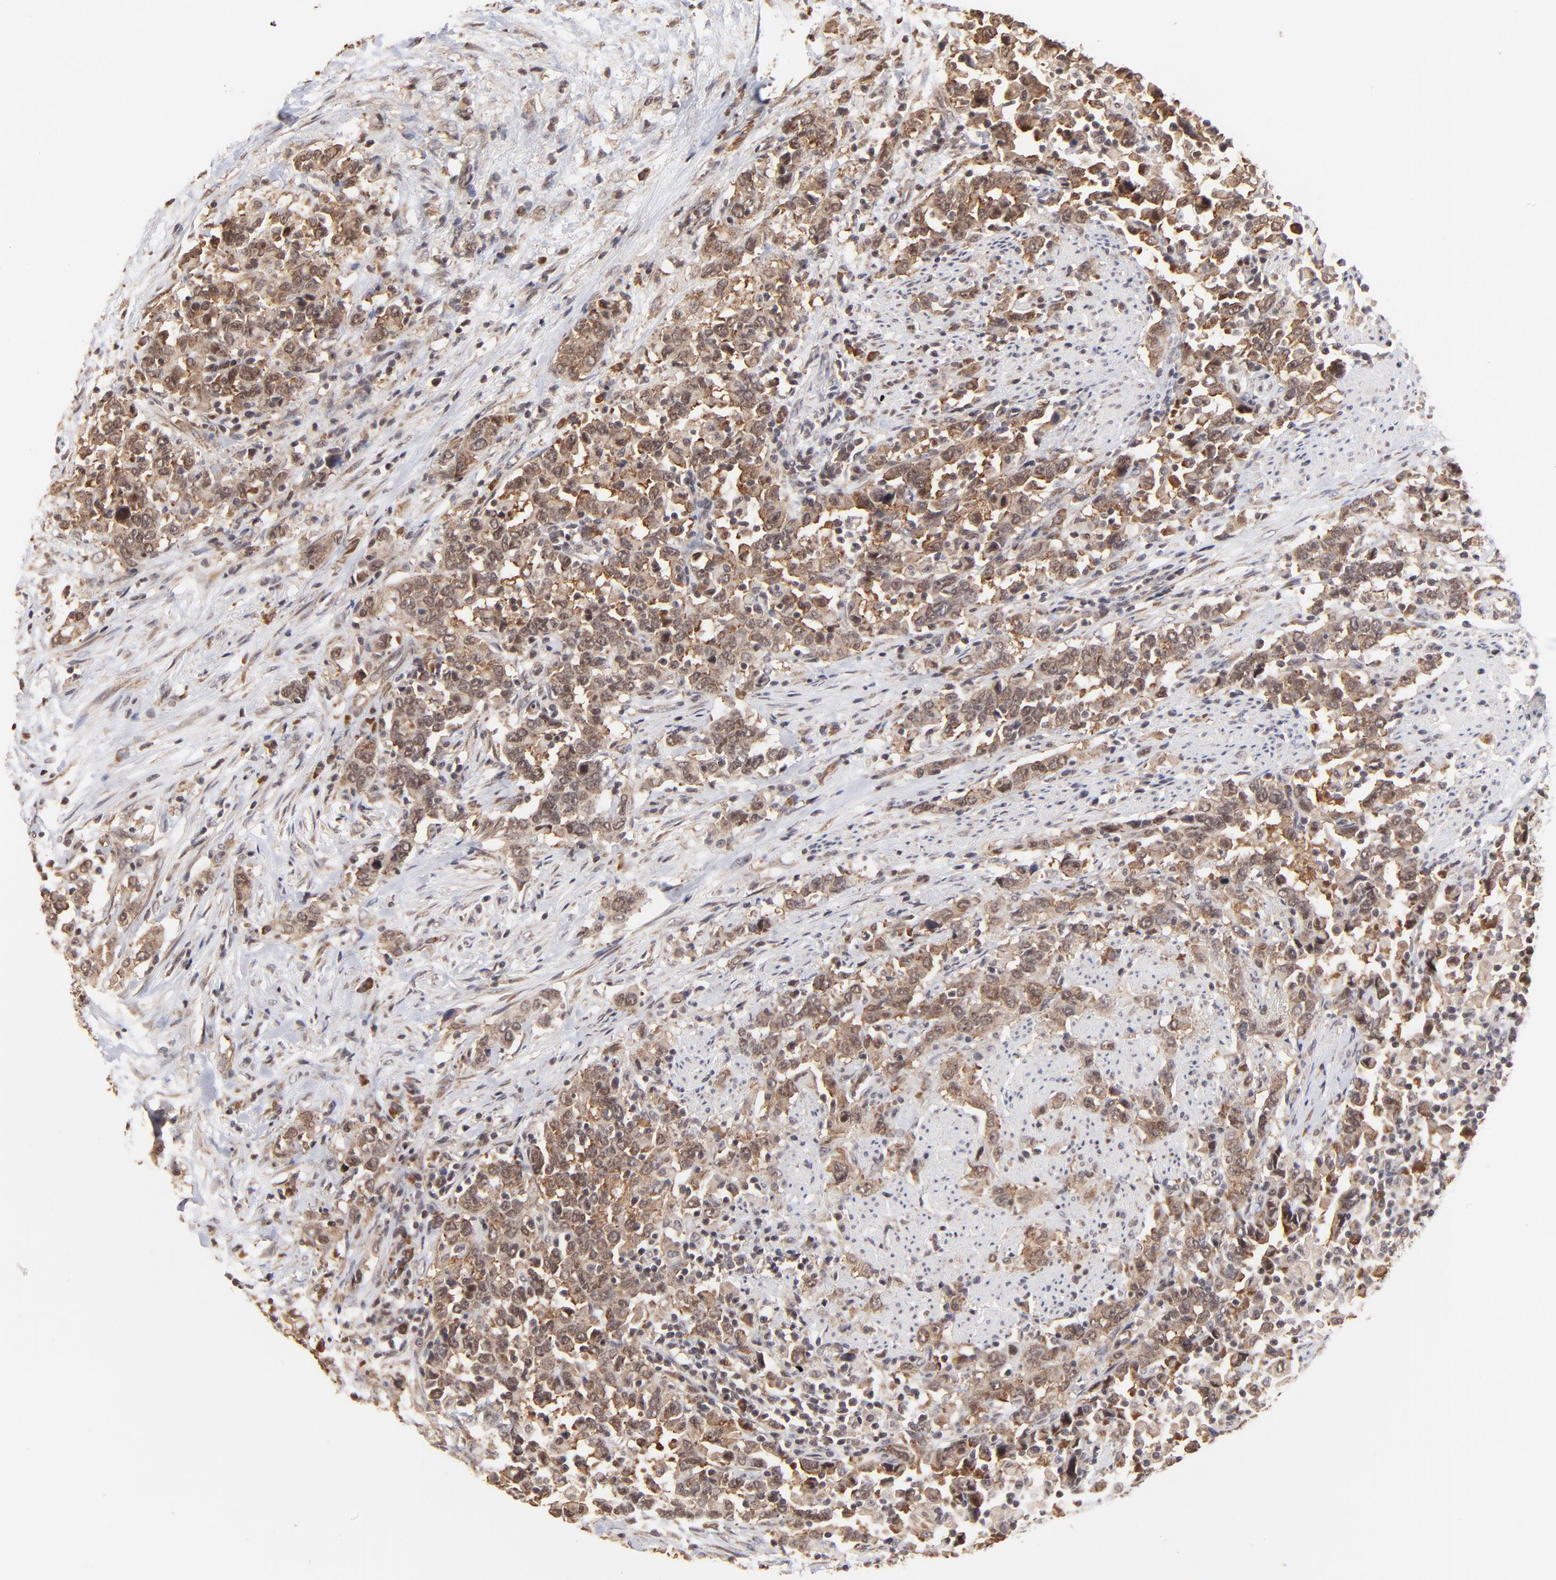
{"staining": {"intensity": "weak", "quantity": "25%-75%", "location": "cytoplasmic/membranous,nuclear"}, "tissue": "urothelial cancer", "cell_type": "Tumor cells", "image_type": "cancer", "snomed": [{"axis": "morphology", "description": "Urothelial carcinoma, High grade"}, {"axis": "topography", "description": "Urinary bladder"}], "caption": "Protein expression analysis of high-grade urothelial carcinoma reveals weak cytoplasmic/membranous and nuclear expression in about 25%-75% of tumor cells.", "gene": "BRPF1", "patient": {"sex": "male", "age": 61}}